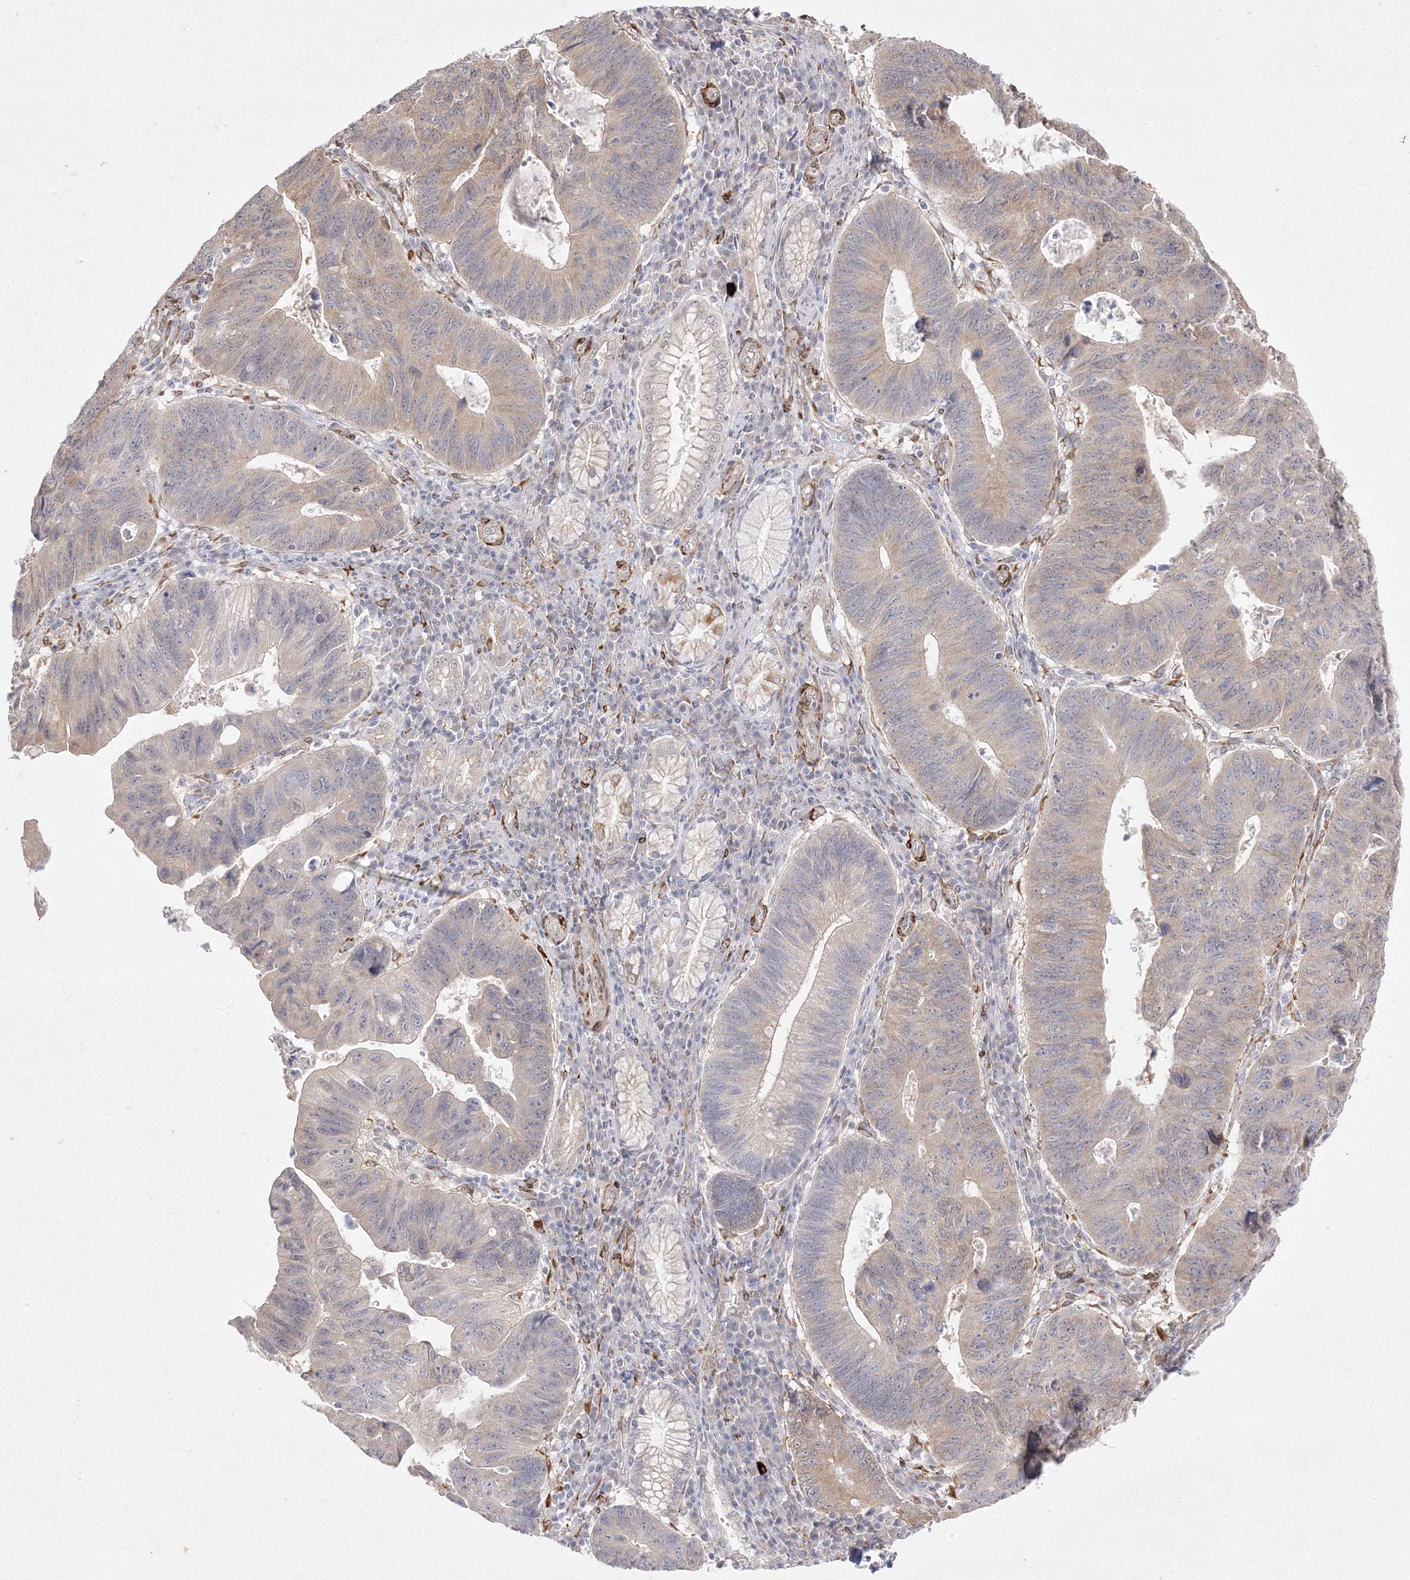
{"staining": {"intensity": "weak", "quantity": "25%-75%", "location": "cytoplasmic/membranous"}, "tissue": "stomach cancer", "cell_type": "Tumor cells", "image_type": "cancer", "snomed": [{"axis": "morphology", "description": "Adenocarcinoma, NOS"}, {"axis": "topography", "description": "Stomach"}], "caption": "Adenocarcinoma (stomach) stained with DAB (3,3'-diaminobenzidine) immunohistochemistry demonstrates low levels of weak cytoplasmic/membranous staining in approximately 25%-75% of tumor cells.", "gene": "C2CD2", "patient": {"sex": "male", "age": 59}}